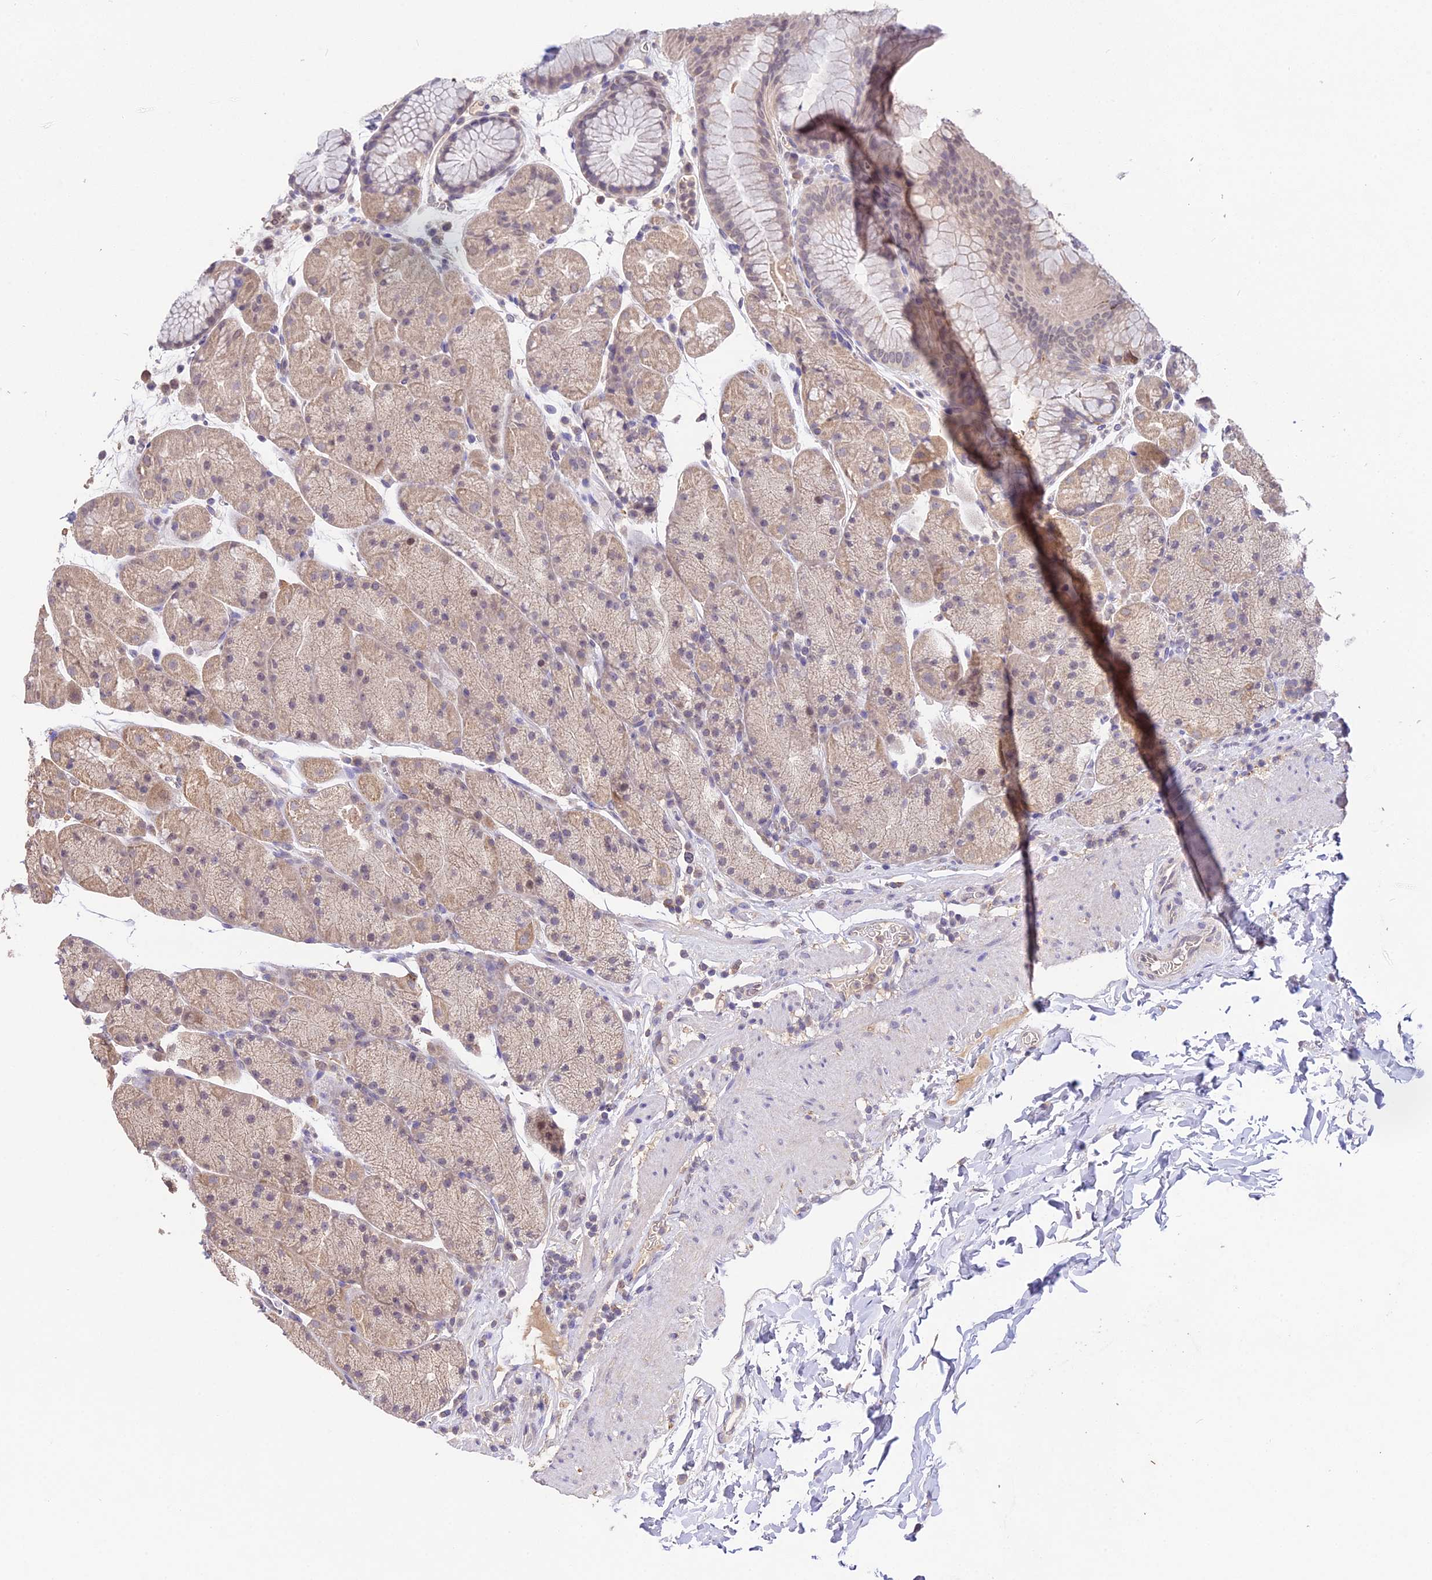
{"staining": {"intensity": "moderate", "quantity": ">75%", "location": "cytoplasmic/membranous"}, "tissue": "stomach", "cell_type": "Glandular cells", "image_type": "normal", "snomed": [{"axis": "morphology", "description": "Normal tissue, NOS"}, {"axis": "topography", "description": "Stomach, upper"}, {"axis": "topography", "description": "Stomach, lower"}], "caption": "High-power microscopy captured an immunohistochemistry (IHC) micrograph of benign stomach, revealing moderate cytoplasmic/membranous positivity in approximately >75% of glandular cells. Using DAB (brown) and hematoxylin (blue) stains, captured at high magnification using brightfield microscopy.", "gene": "PGK1", "patient": {"sex": "male", "age": 67}}